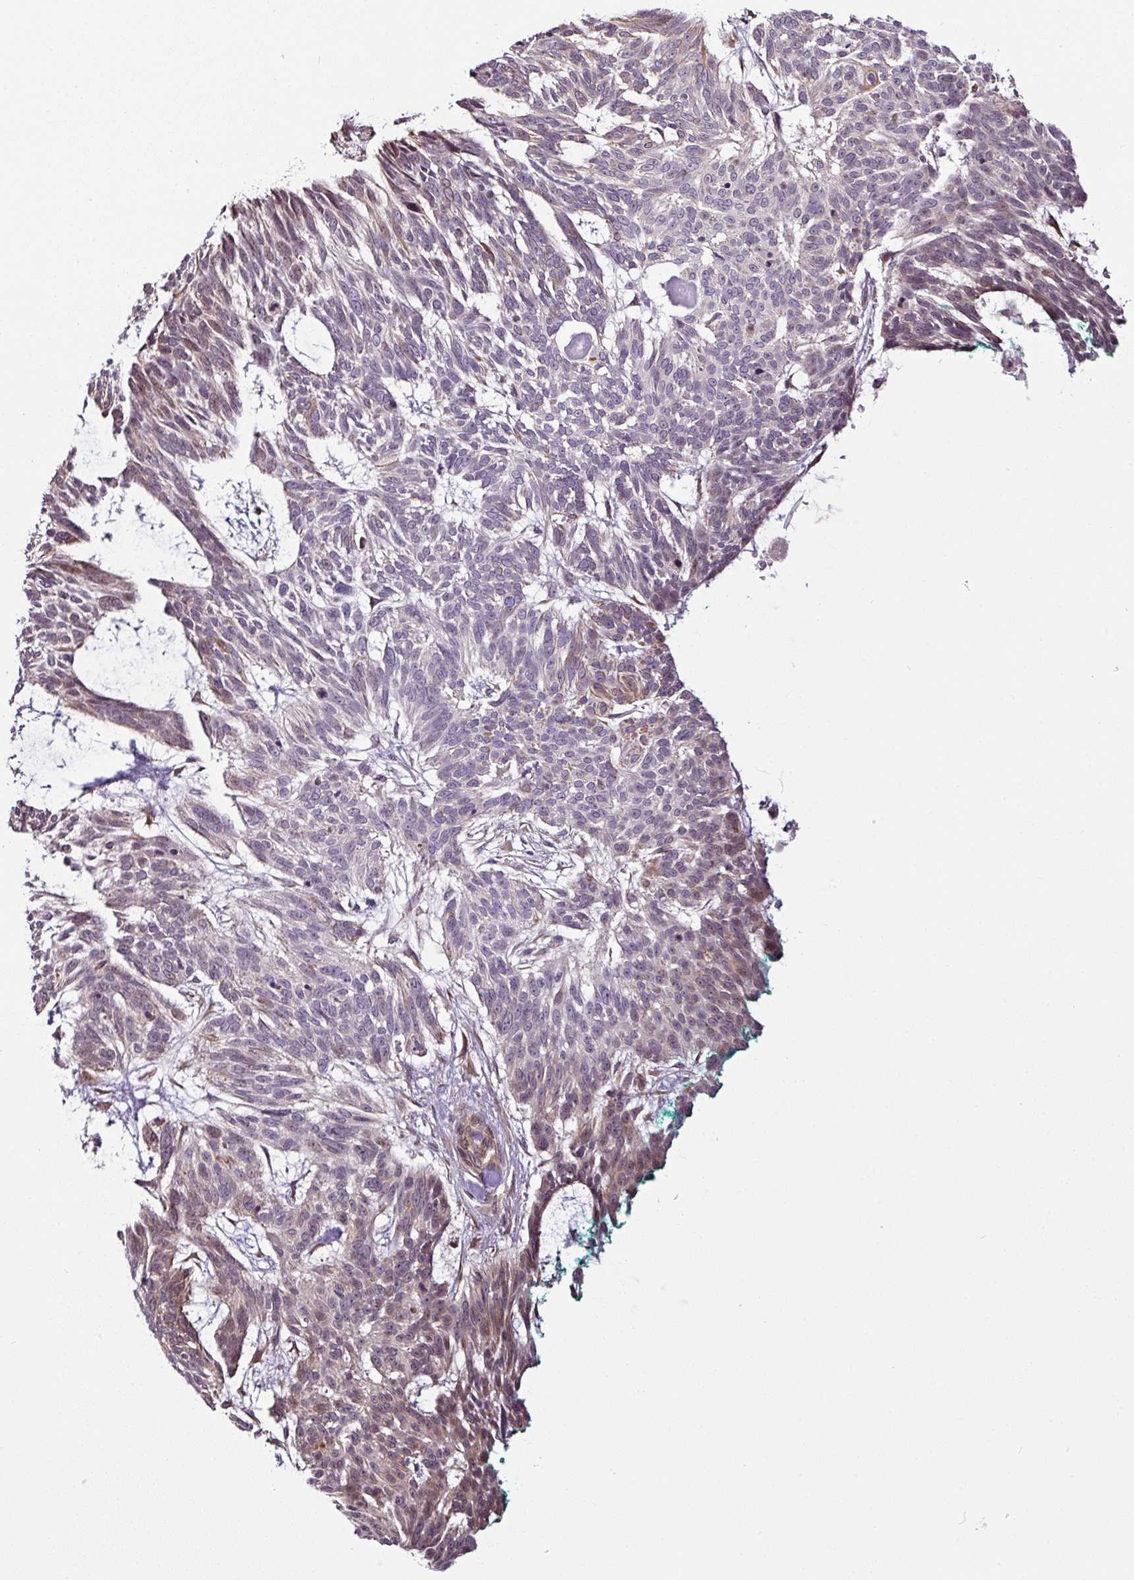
{"staining": {"intensity": "moderate", "quantity": "<25%", "location": "cytoplasmic/membranous,nuclear"}, "tissue": "skin cancer", "cell_type": "Tumor cells", "image_type": "cancer", "snomed": [{"axis": "morphology", "description": "Basal cell carcinoma"}, {"axis": "topography", "description": "Skin"}], "caption": "The histopathology image demonstrates immunohistochemical staining of basal cell carcinoma (skin). There is moderate cytoplasmic/membranous and nuclear staining is seen in about <25% of tumor cells.", "gene": "DCAF13", "patient": {"sex": "male", "age": 88}}